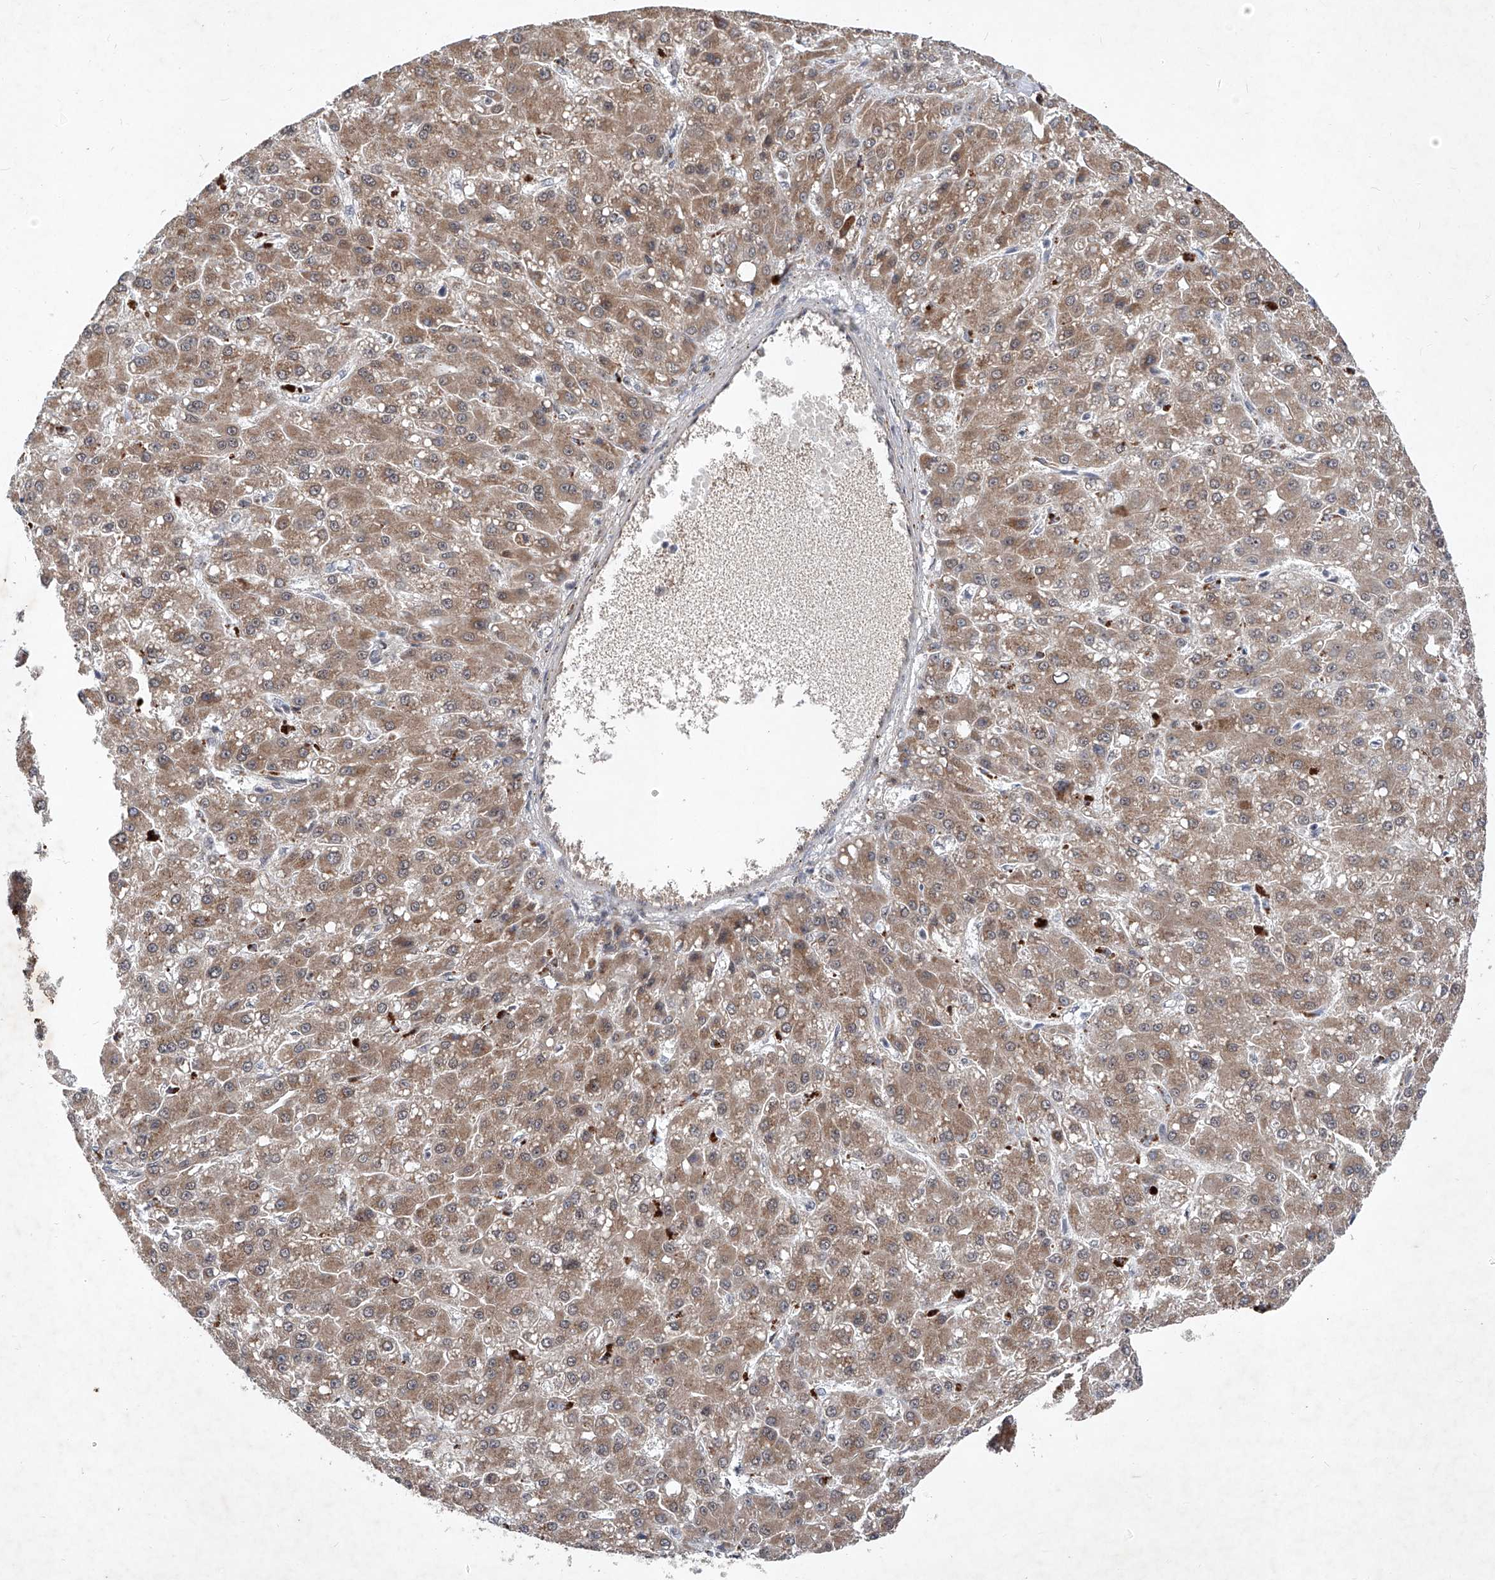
{"staining": {"intensity": "moderate", "quantity": ">75%", "location": "cytoplasmic/membranous"}, "tissue": "liver cancer", "cell_type": "Tumor cells", "image_type": "cancer", "snomed": [{"axis": "morphology", "description": "Carcinoma, Hepatocellular, NOS"}, {"axis": "topography", "description": "Liver"}], "caption": "Immunohistochemical staining of human liver cancer reveals medium levels of moderate cytoplasmic/membranous protein expression in about >75% of tumor cells.", "gene": "FAM135A", "patient": {"sex": "male", "age": 67}}